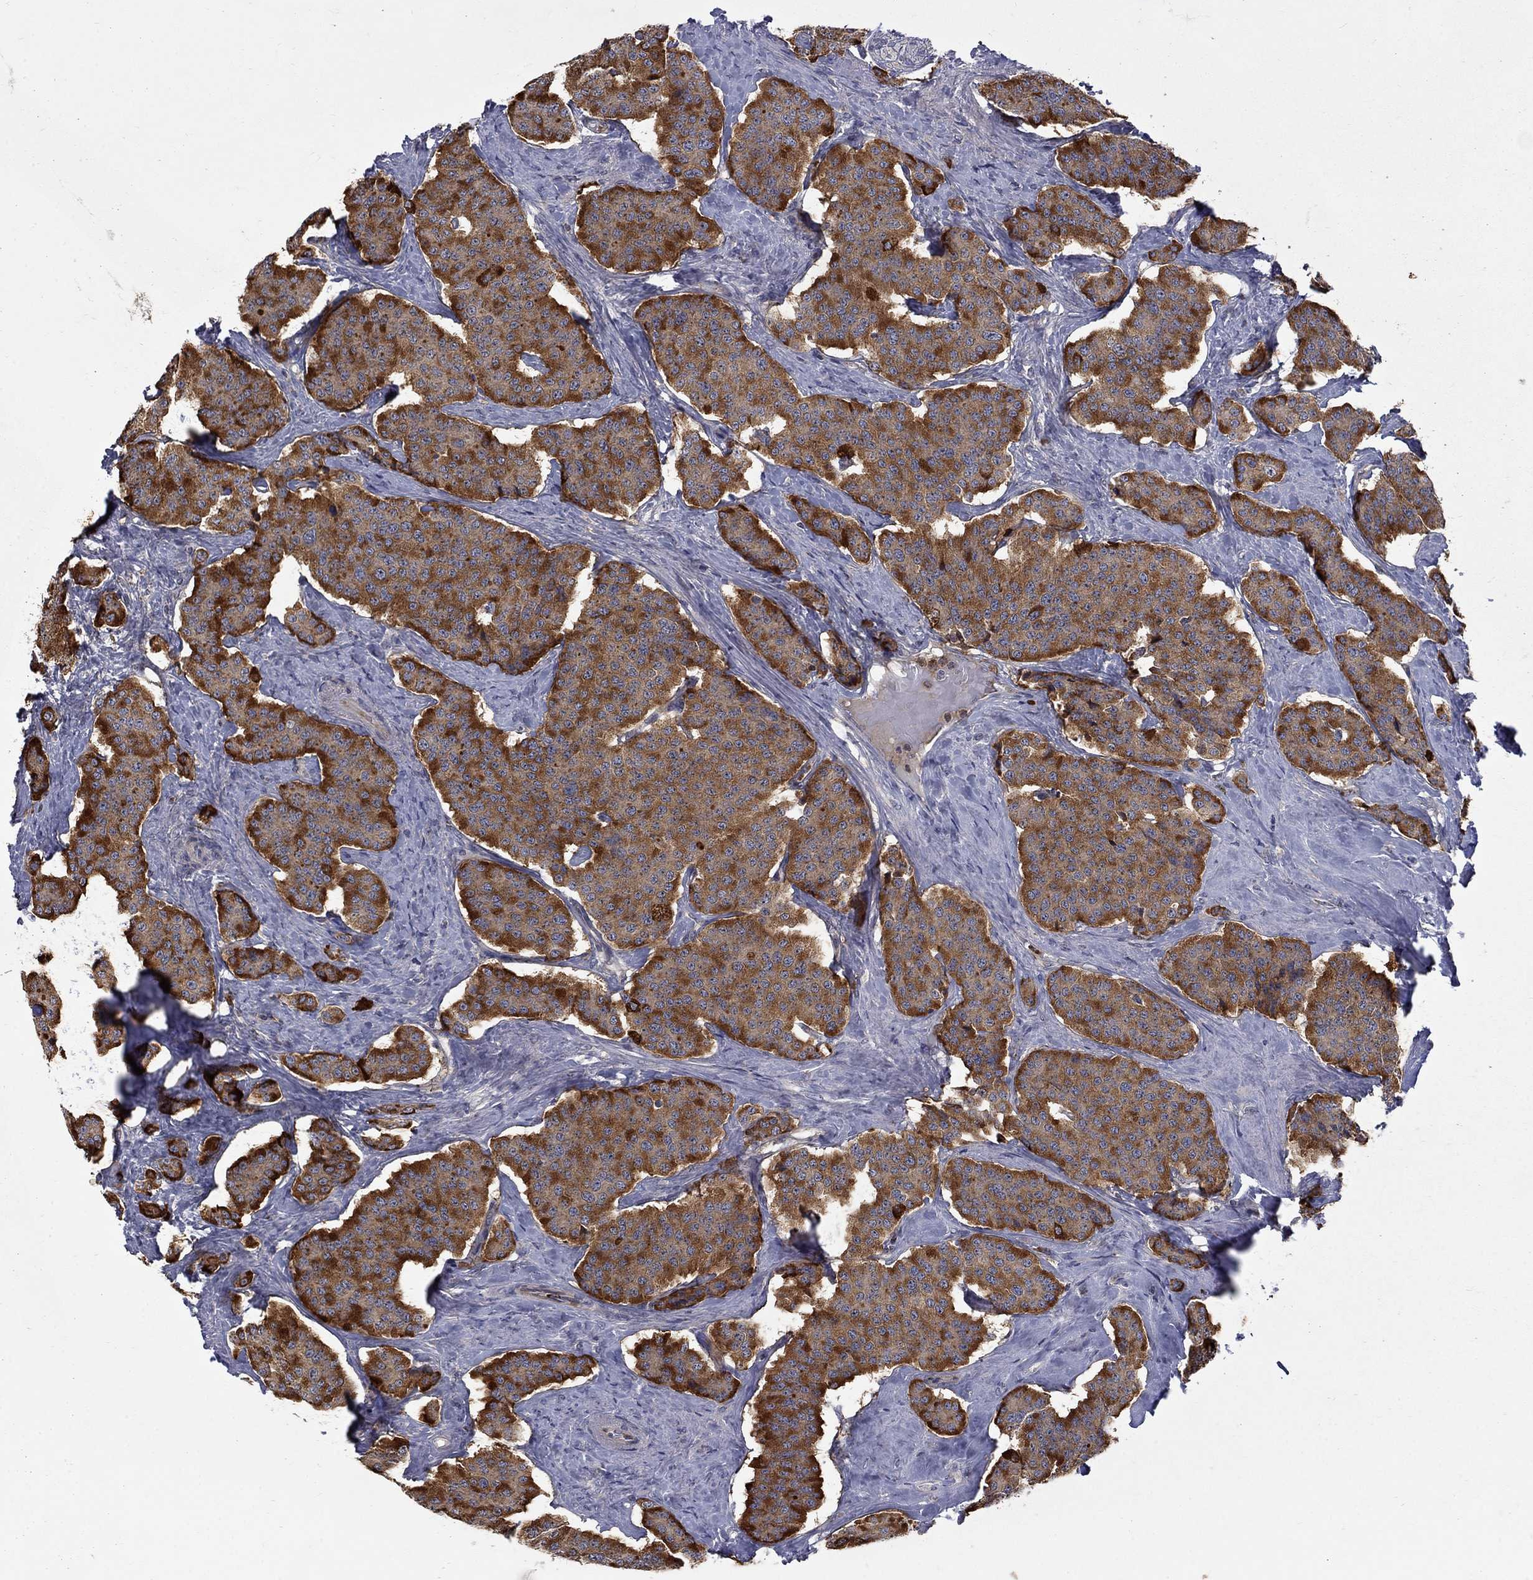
{"staining": {"intensity": "strong", "quantity": ">75%", "location": "cytoplasmic/membranous"}, "tissue": "carcinoid", "cell_type": "Tumor cells", "image_type": "cancer", "snomed": [{"axis": "morphology", "description": "Carcinoid, malignant, NOS"}, {"axis": "topography", "description": "Small intestine"}], "caption": "About >75% of tumor cells in human carcinoid demonstrate strong cytoplasmic/membranous protein positivity as visualized by brown immunohistochemical staining.", "gene": "SH2B1", "patient": {"sex": "female", "age": 58}}